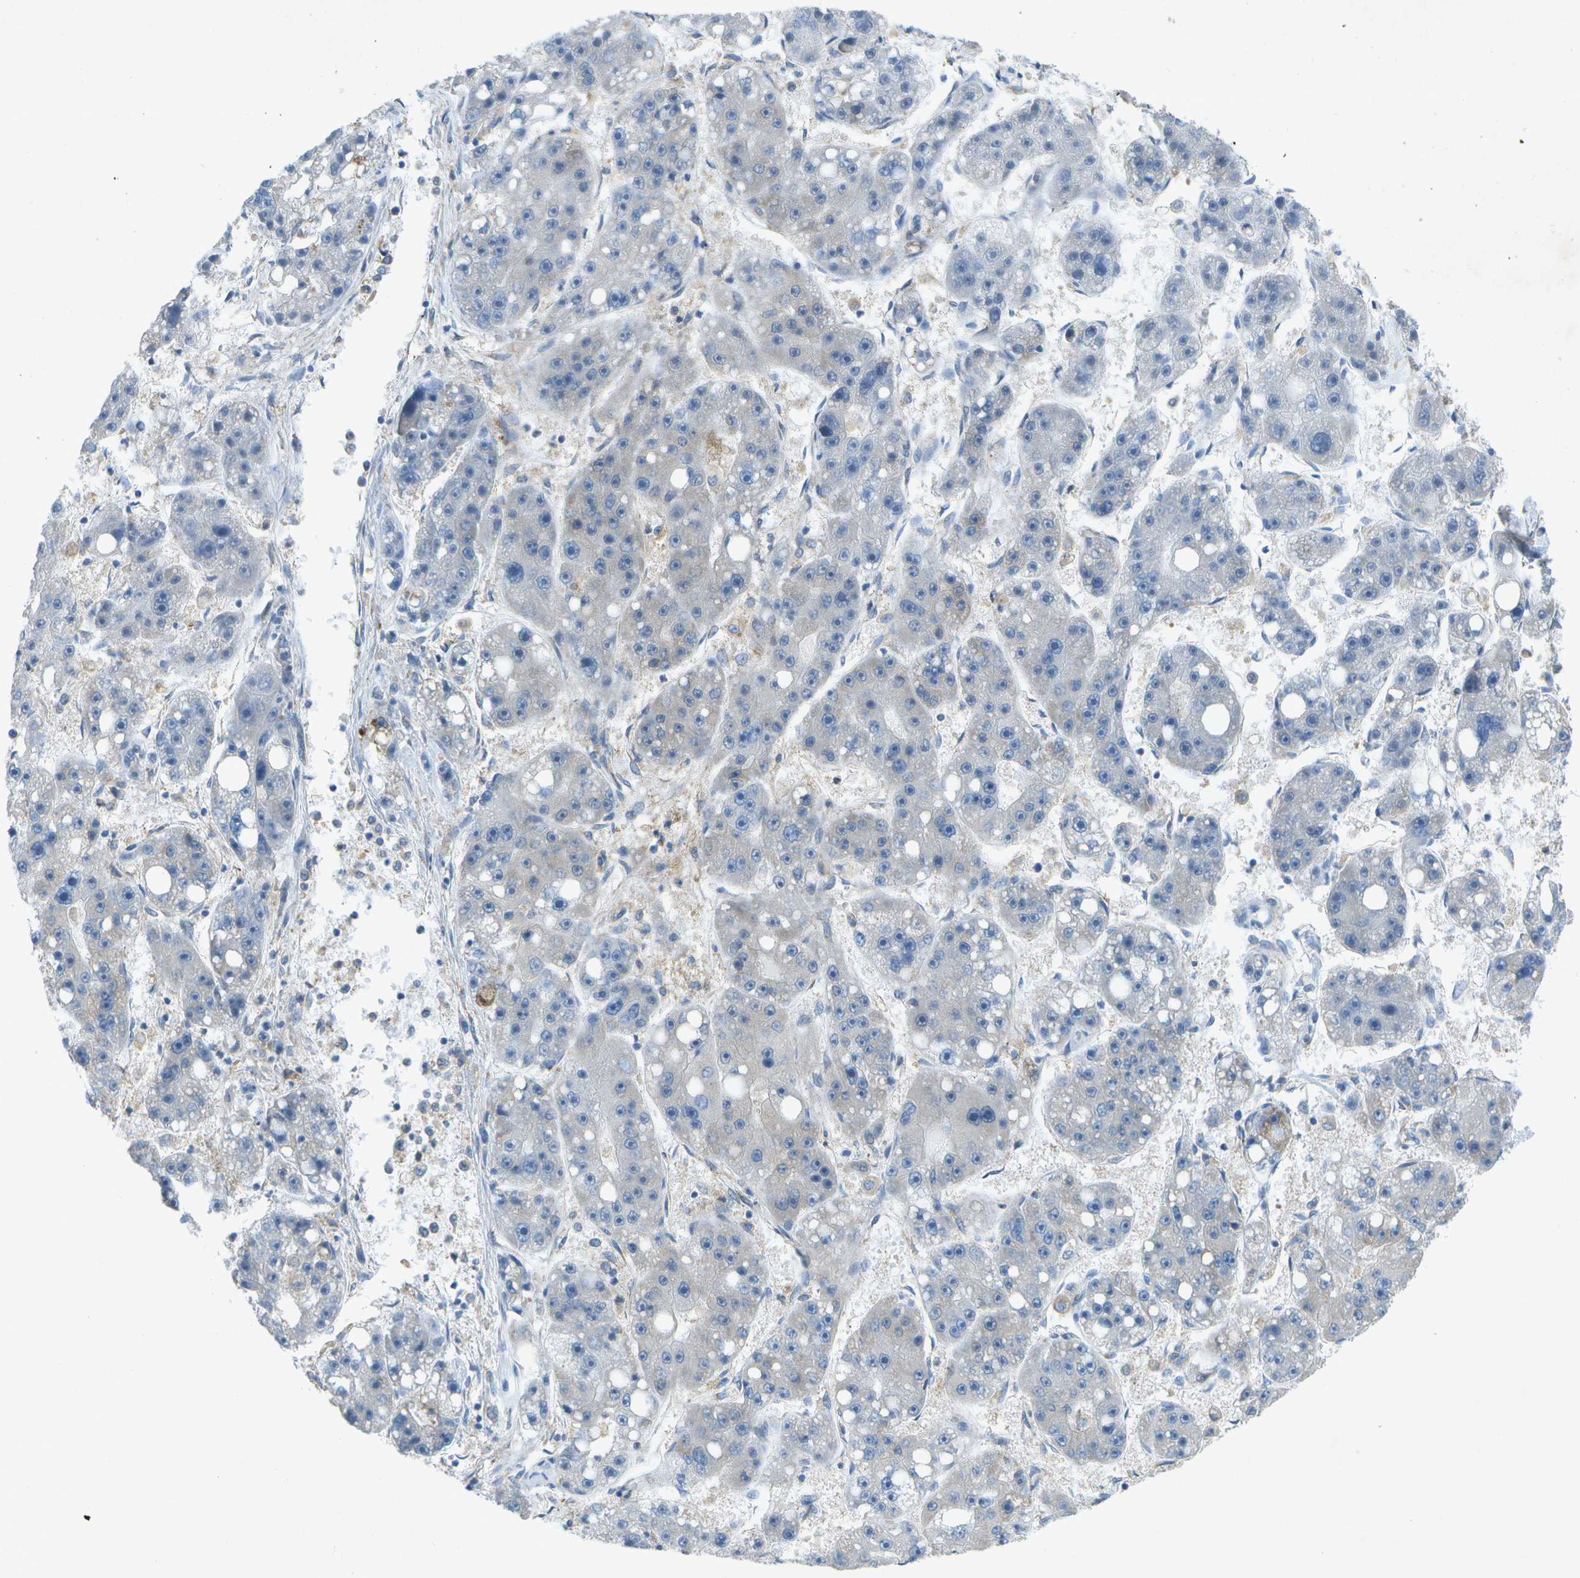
{"staining": {"intensity": "negative", "quantity": "none", "location": "none"}, "tissue": "liver cancer", "cell_type": "Tumor cells", "image_type": "cancer", "snomed": [{"axis": "morphology", "description": "Carcinoma, Hepatocellular, NOS"}, {"axis": "topography", "description": "Liver"}], "caption": "An immunohistochemistry (IHC) histopathology image of hepatocellular carcinoma (liver) is shown. There is no staining in tumor cells of hepatocellular carcinoma (liver). The staining was performed using DAB (3,3'-diaminobenzidine) to visualize the protein expression in brown, while the nuclei were stained in blue with hematoxylin (Magnification: 20x).", "gene": "WNK2", "patient": {"sex": "female", "age": 61}}